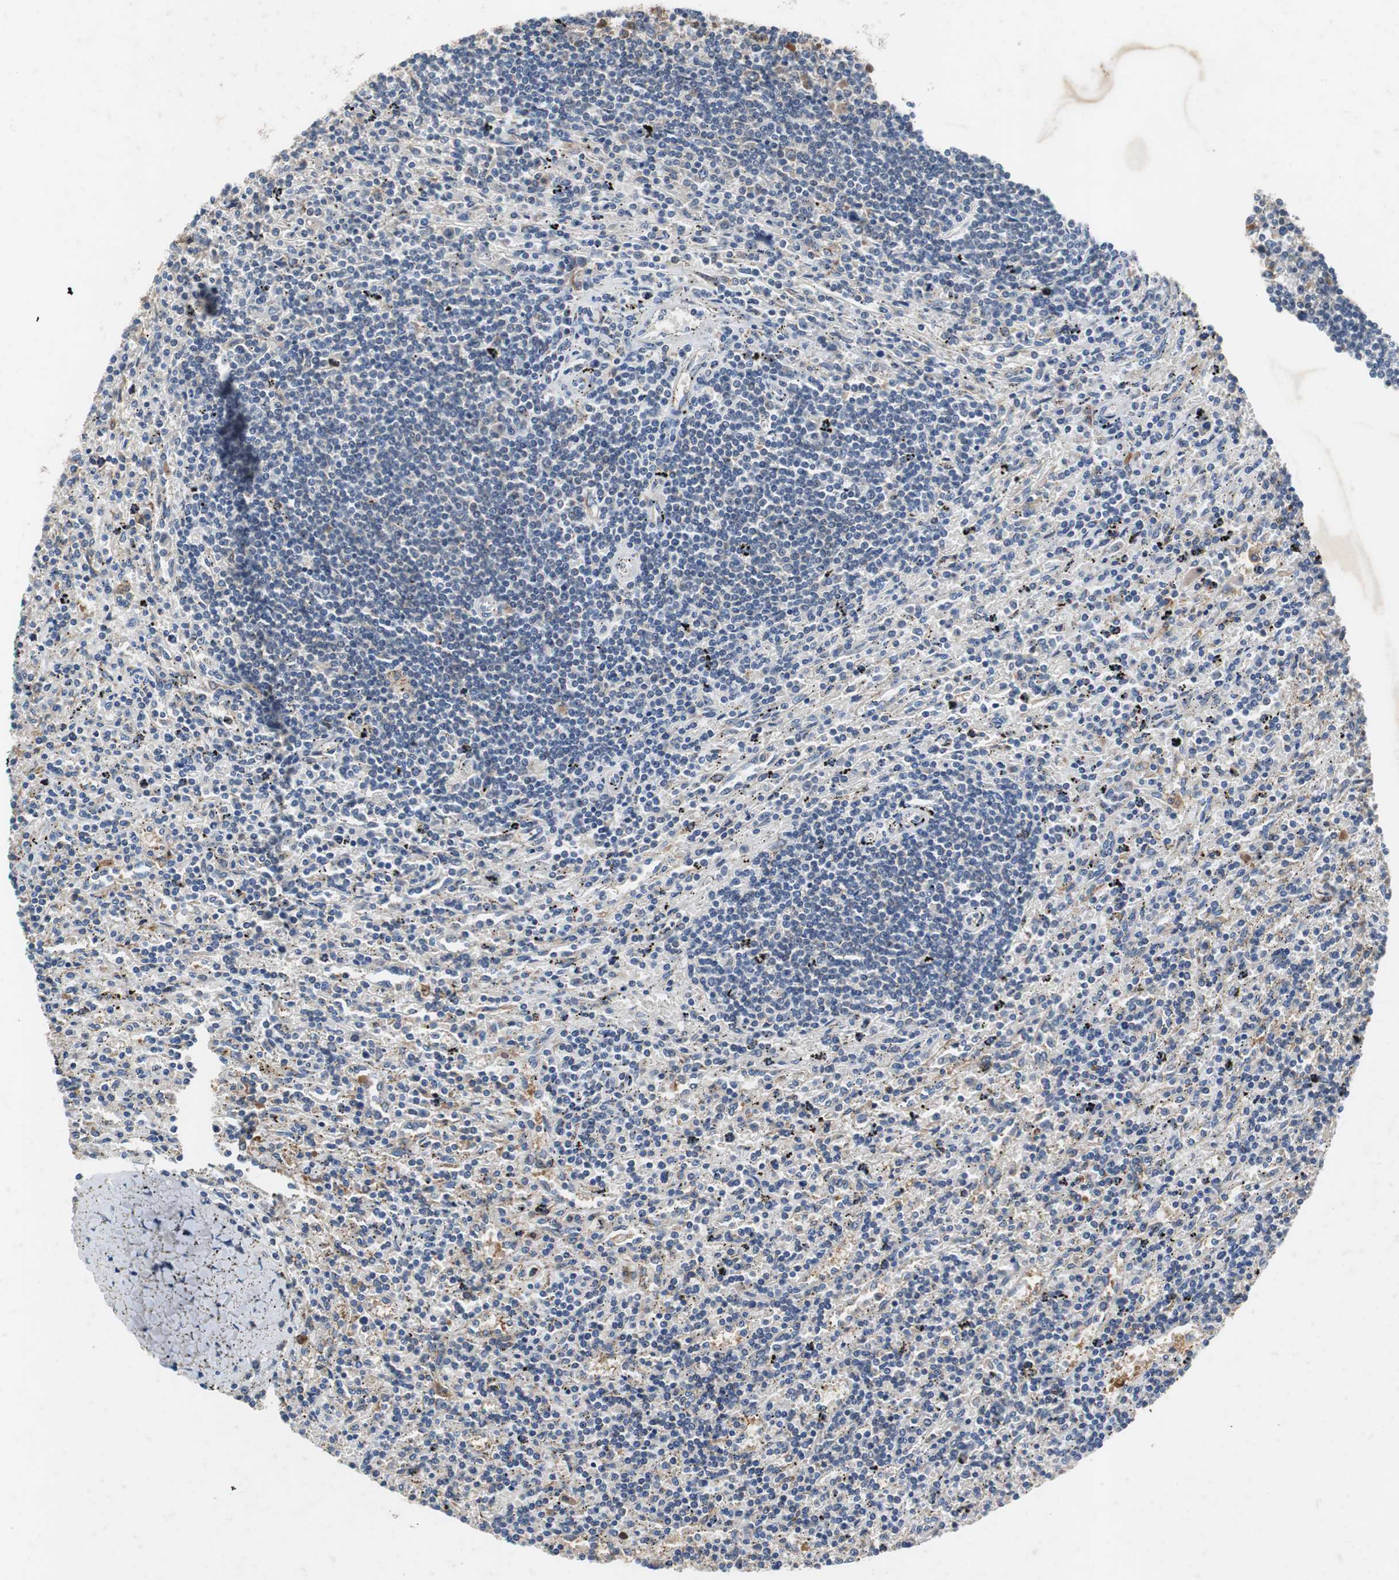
{"staining": {"intensity": "negative", "quantity": "none", "location": "none"}, "tissue": "lymphoma", "cell_type": "Tumor cells", "image_type": "cancer", "snomed": [{"axis": "morphology", "description": "Malignant lymphoma, non-Hodgkin's type, Low grade"}, {"axis": "topography", "description": "Spleen"}], "caption": "Image shows no significant protein positivity in tumor cells of low-grade malignant lymphoma, non-Hodgkin's type.", "gene": "CALB2", "patient": {"sex": "male", "age": 76}}